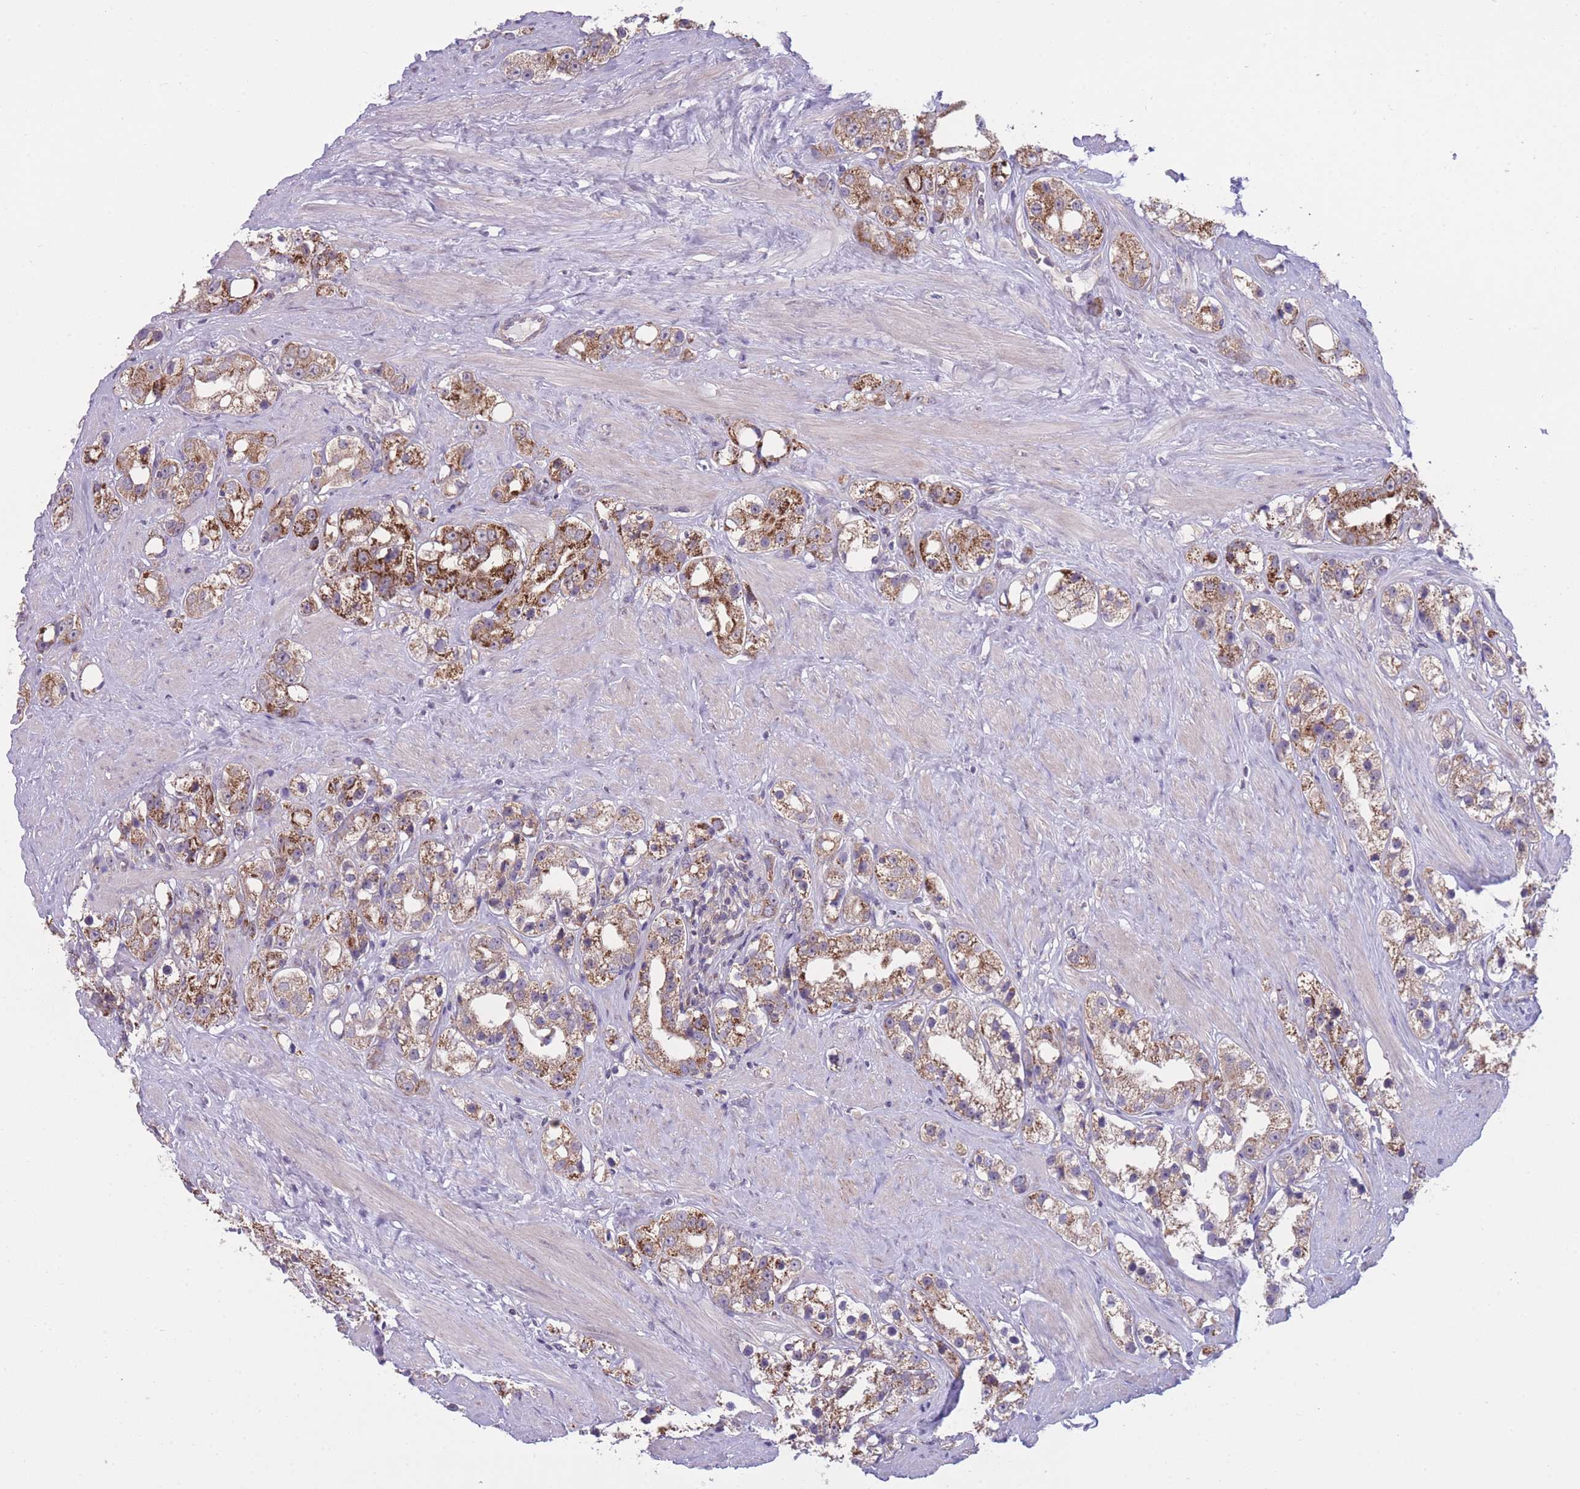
{"staining": {"intensity": "moderate", "quantity": ">75%", "location": "cytoplasmic/membranous"}, "tissue": "prostate cancer", "cell_type": "Tumor cells", "image_type": "cancer", "snomed": [{"axis": "morphology", "description": "Adenocarcinoma, NOS"}, {"axis": "topography", "description": "Prostate"}], "caption": "About >75% of tumor cells in adenocarcinoma (prostate) display moderate cytoplasmic/membranous protein expression as visualized by brown immunohistochemical staining.", "gene": "CCT6B", "patient": {"sex": "male", "age": 79}}